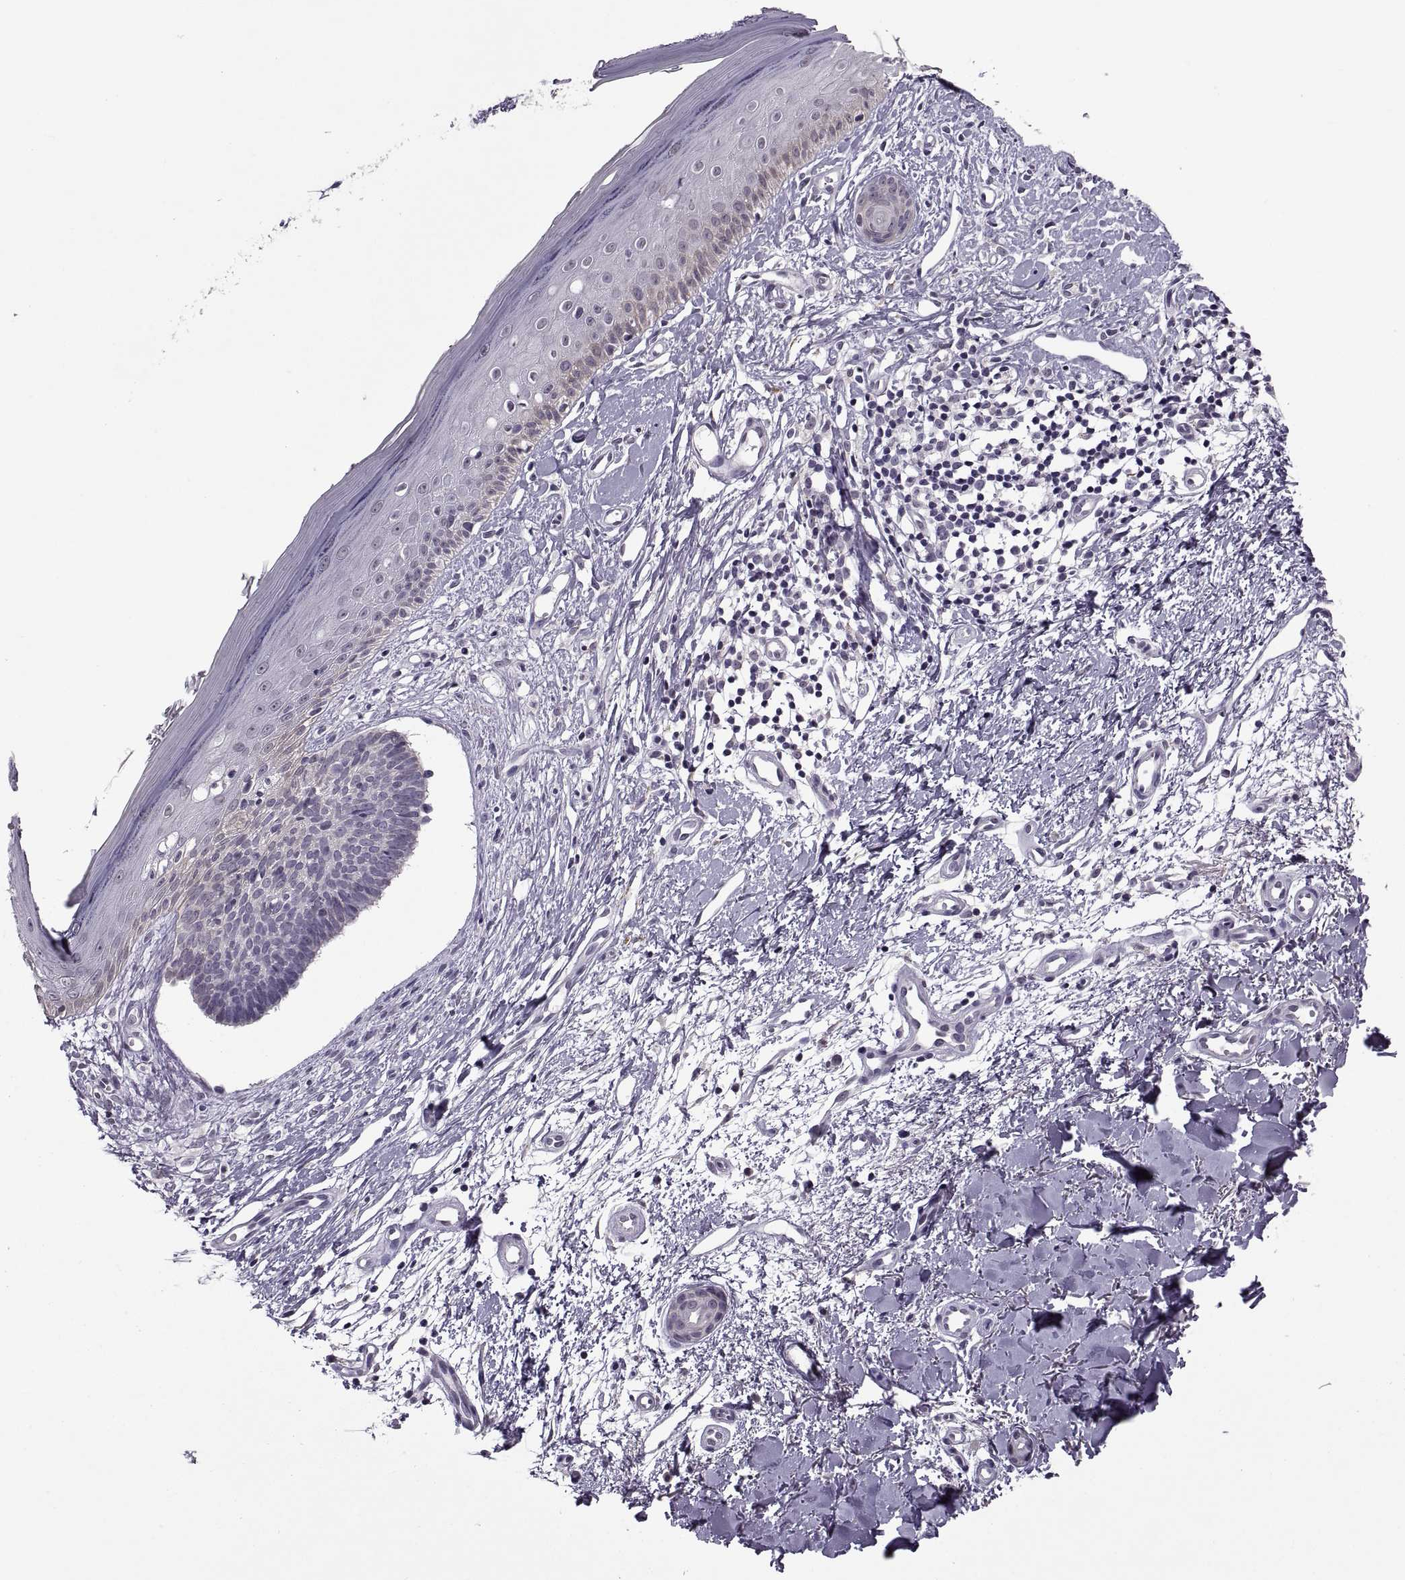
{"staining": {"intensity": "negative", "quantity": "none", "location": "none"}, "tissue": "skin cancer", "cell_type": "Tumor cells", "image_type": "cancer", "snomed": [{"axis": "morphology", "description": "Basal cell carcinoma"}, {"axis": "topography", "description": "Skin"}], "caption": "Micrograph shows no protein positivity in tumor cells of skin cancer tissue. (IHC, brightfield microscopy, high magnification).", "gene": "OTP", "patient": {"sex": "male", "age": 51}}